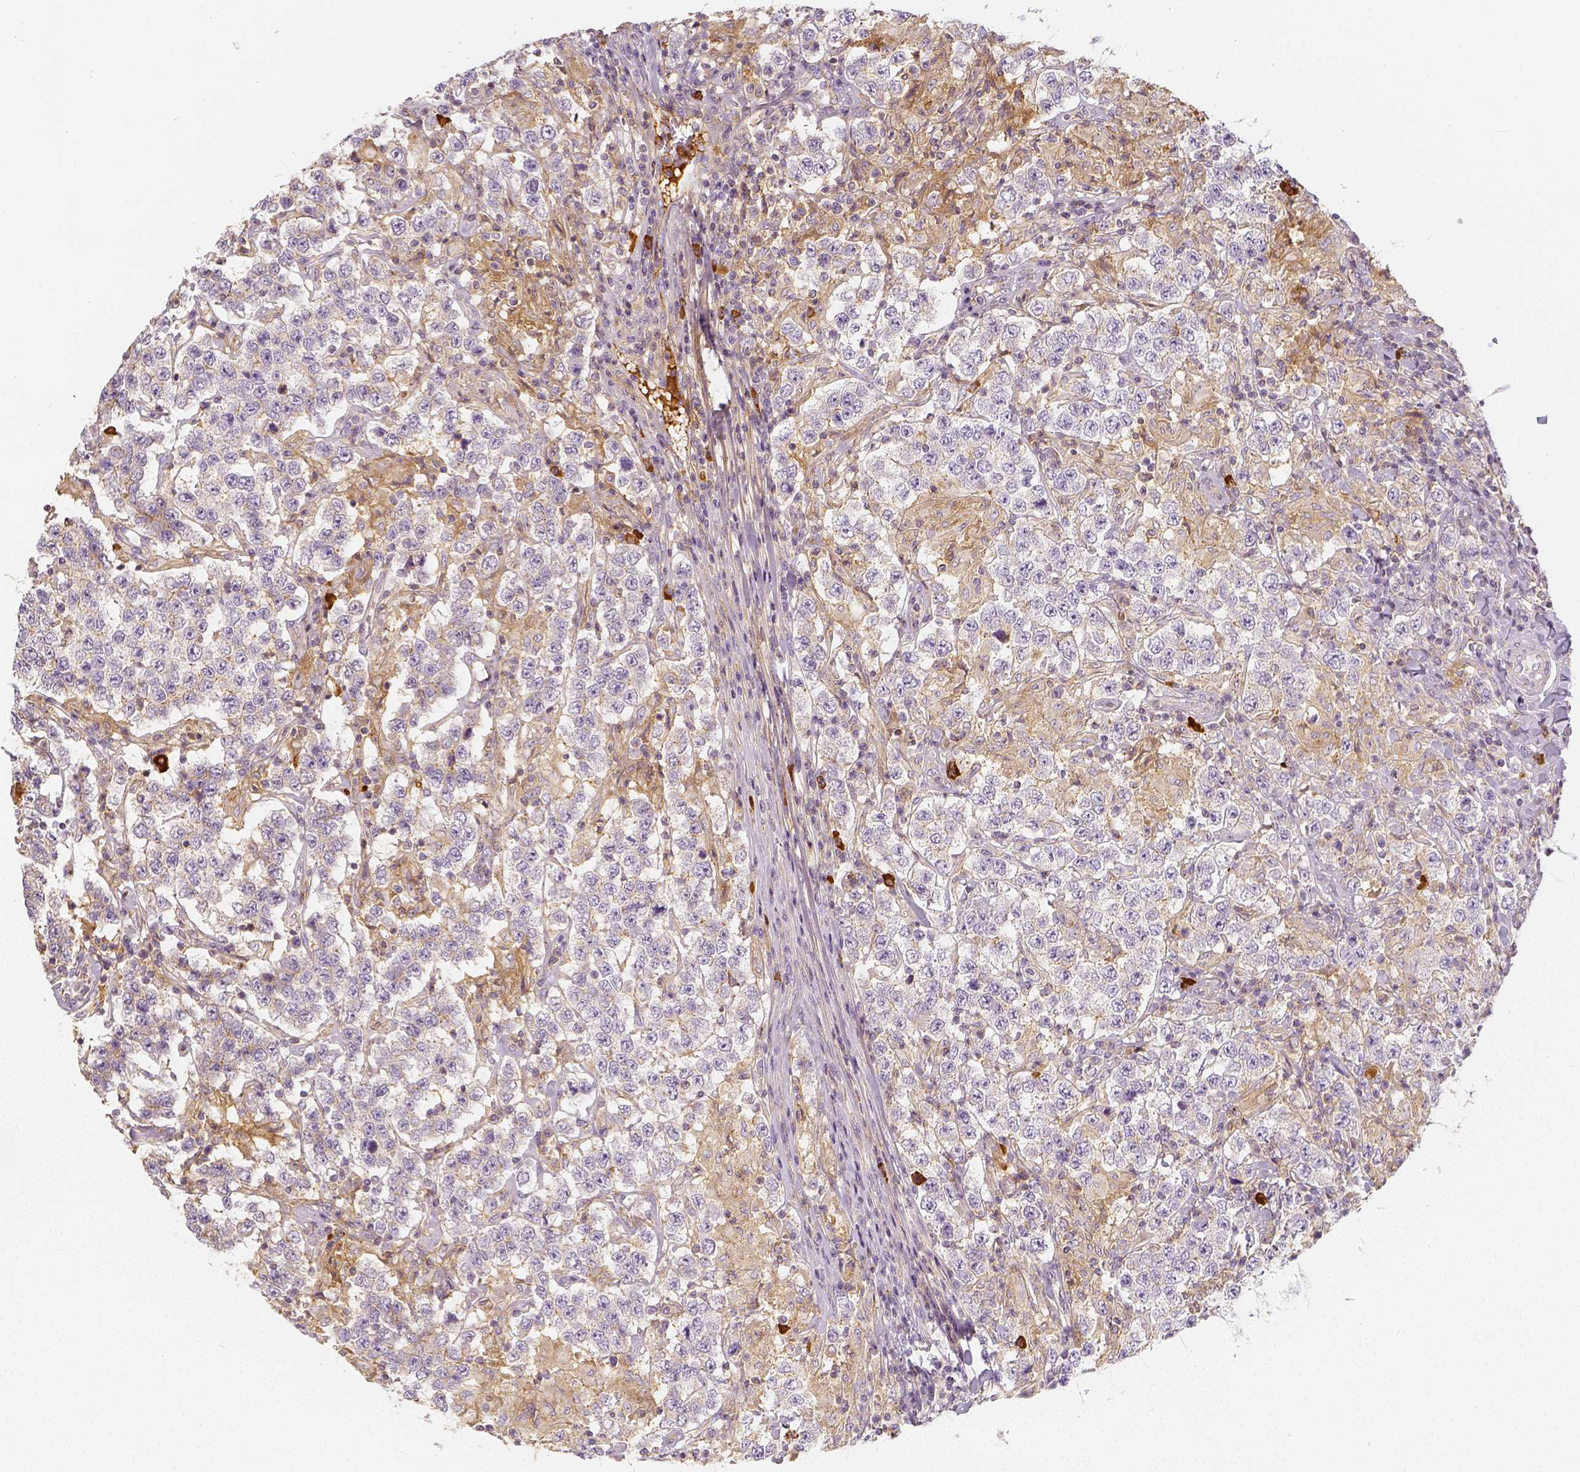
{"staining": {"intensity": "negative", "quantity": "none", "location": "none"}, "tissue": "testis cancer", "cell_type": "Tumor cells", "image_type": "cancer", "snomed": [{"axis": "morphology", "description": "Seminoma, NOS"}, {"axis": "morphology", "description": "Carcinoma, Embryonal, NOS"}, {"axis": "topography", "description": "Testis"}], "caption": "This is an IHC image of testis seminoma. There is no positivity in tumor cells.", "gene": "PTPRJ", "patient": {"sex": "male", "age": 41}}